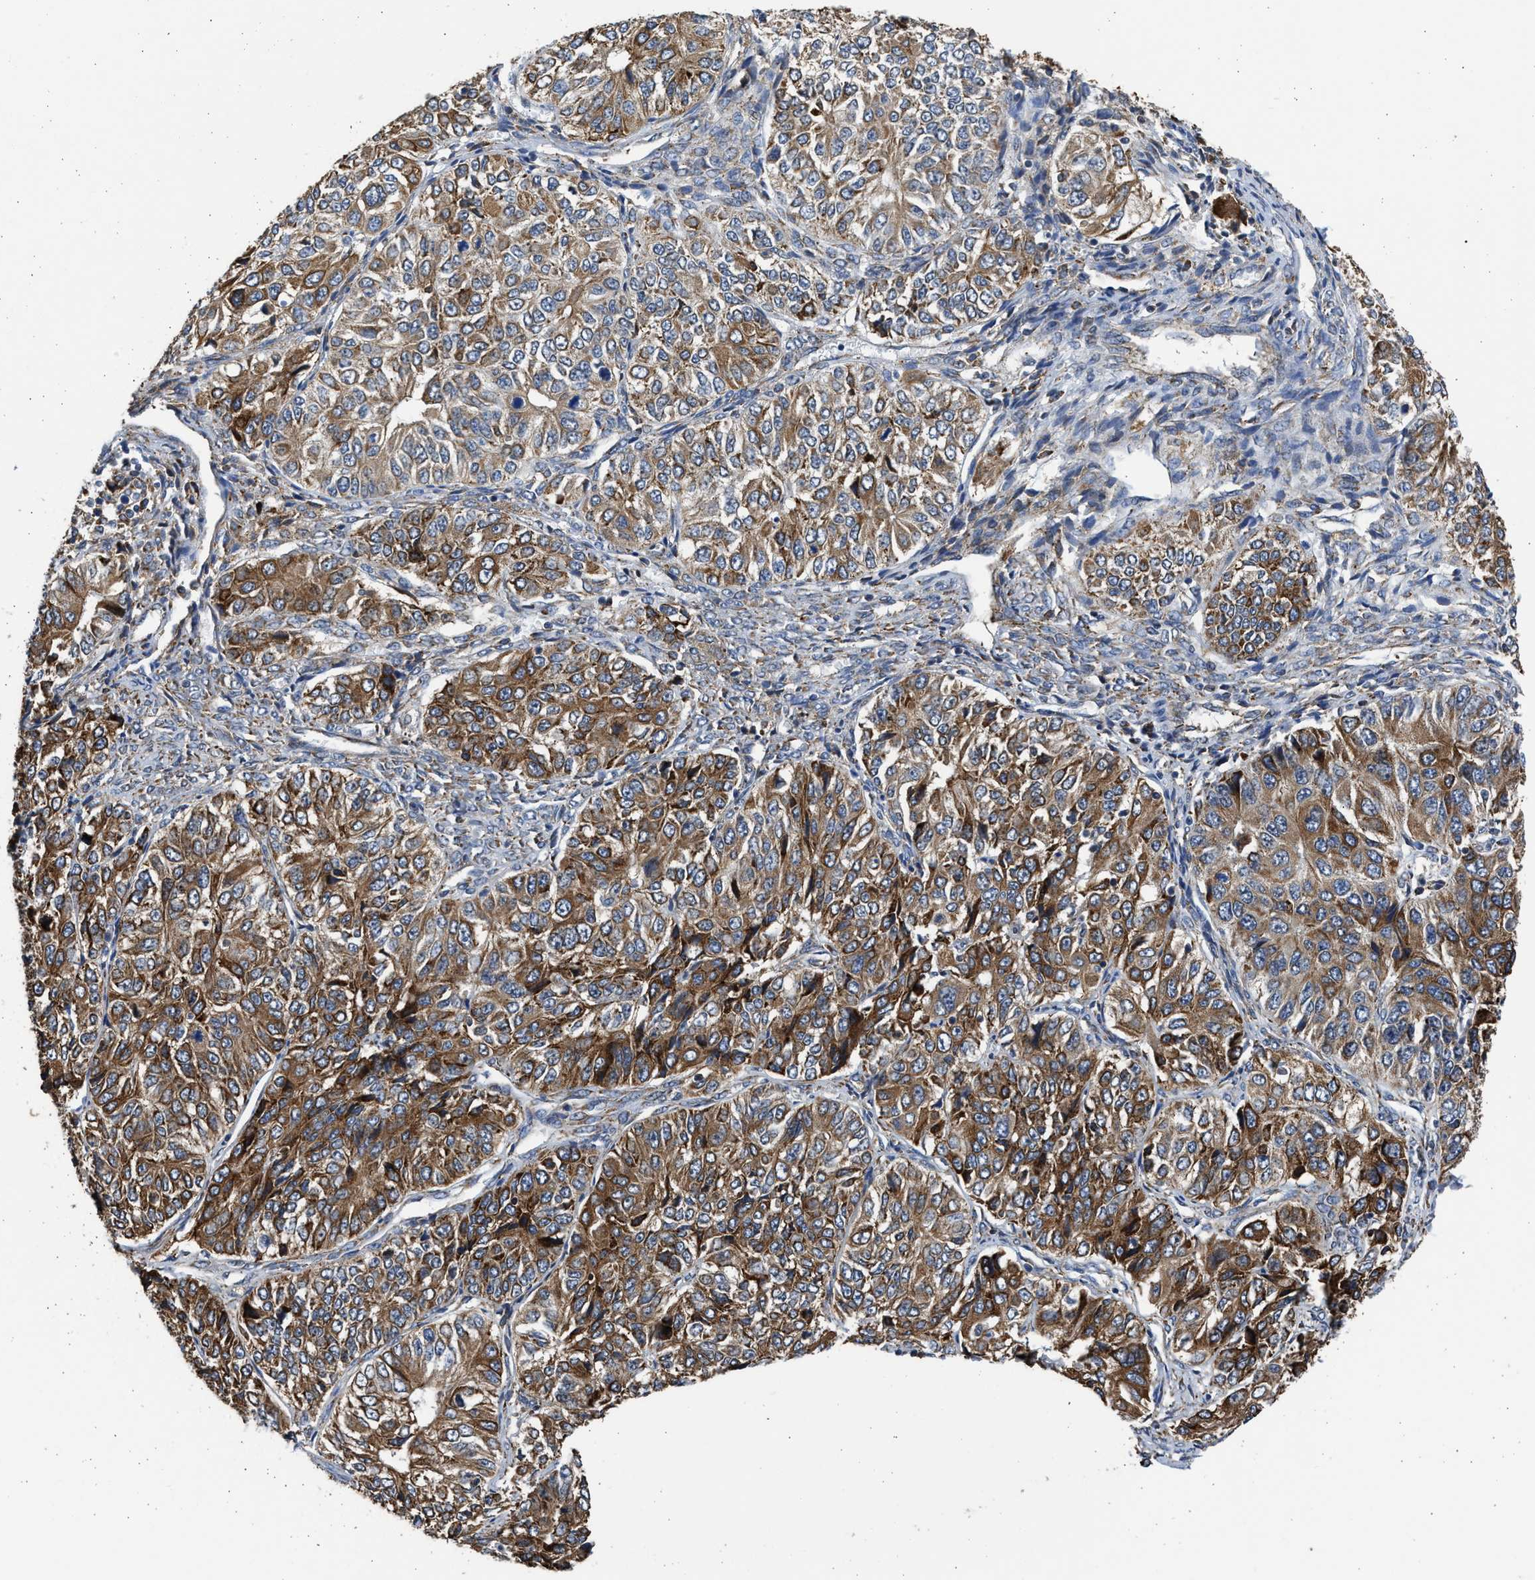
{"staining": {"intensity": "strong", "quantity": ">75%", "location": "cytoplasmic/membranous"}, "tissue": "ovarian cancer", "cell_type": "Tumor cells", "image_type": "cancer", "snomed": [{"axis": "morphology", "description": "Carcinoma, endometroid"}, {"axis": "topography", "description": "Ovary"}], "caption": "Strong cytoplasmic/membranous protein expression is identified in approximately >75% of tumor cells in endometroid carcinoma (ovarian).", "gene": "PLD2", "patient": {"sex": "female", "age": 51}}